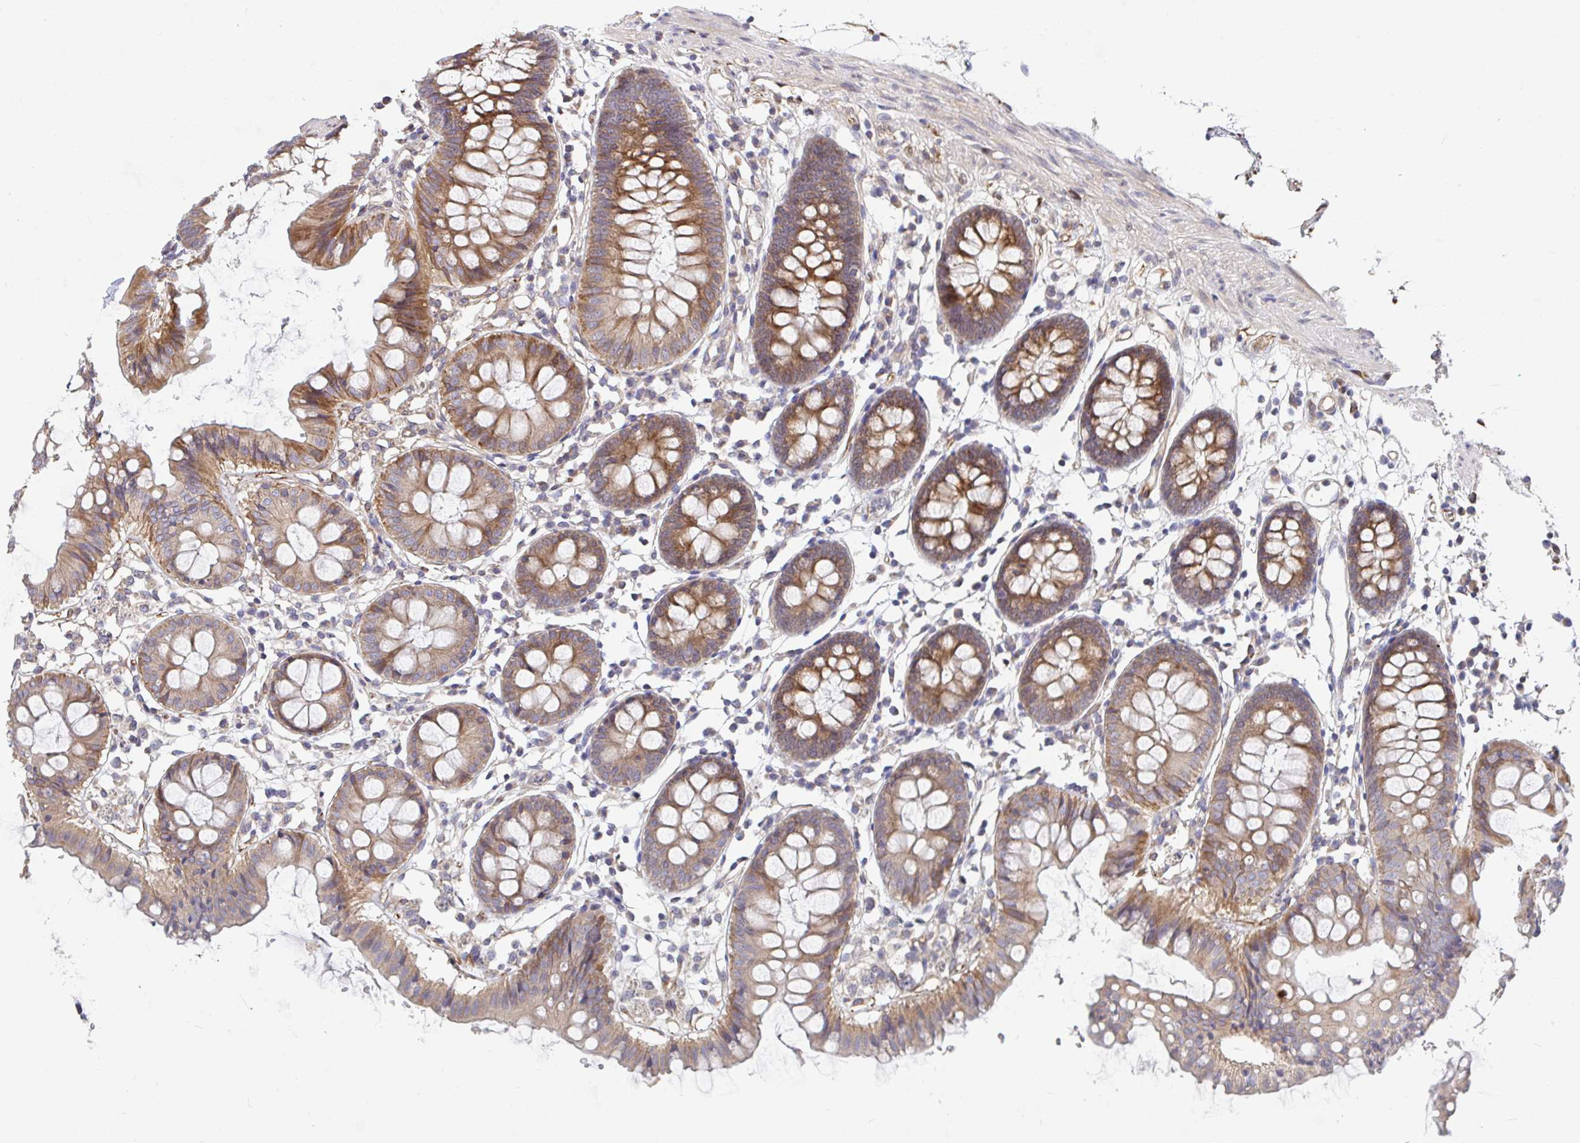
{"staining": {"intensity": "moderate", "quantity": ">75%", "location": "cytoplasmic/membranous"}, "tissue": "colon", "cell_type": "Endothelial cells", "image_type": "normal", "snomed": [{"axis": "morphology", "description": "Normal tissue, NOS"}, {"axis": "topography", "description": "Colon"}], "caption": "High-magnification brightfield microscopy of unremarkable colon stained with DAB (3,3'-diaminobenzidine) (brown) and counterstained with hematoxylin (blue). endothelial cells exhibit moderate cytoplasmic/membranous positivity is identified in approximately>75% of cells. The protein is shown in brown color, while the nuclei are stained blue.", "gene": "EIF1AD", "patient": {"sex": "female", "age": 84}}